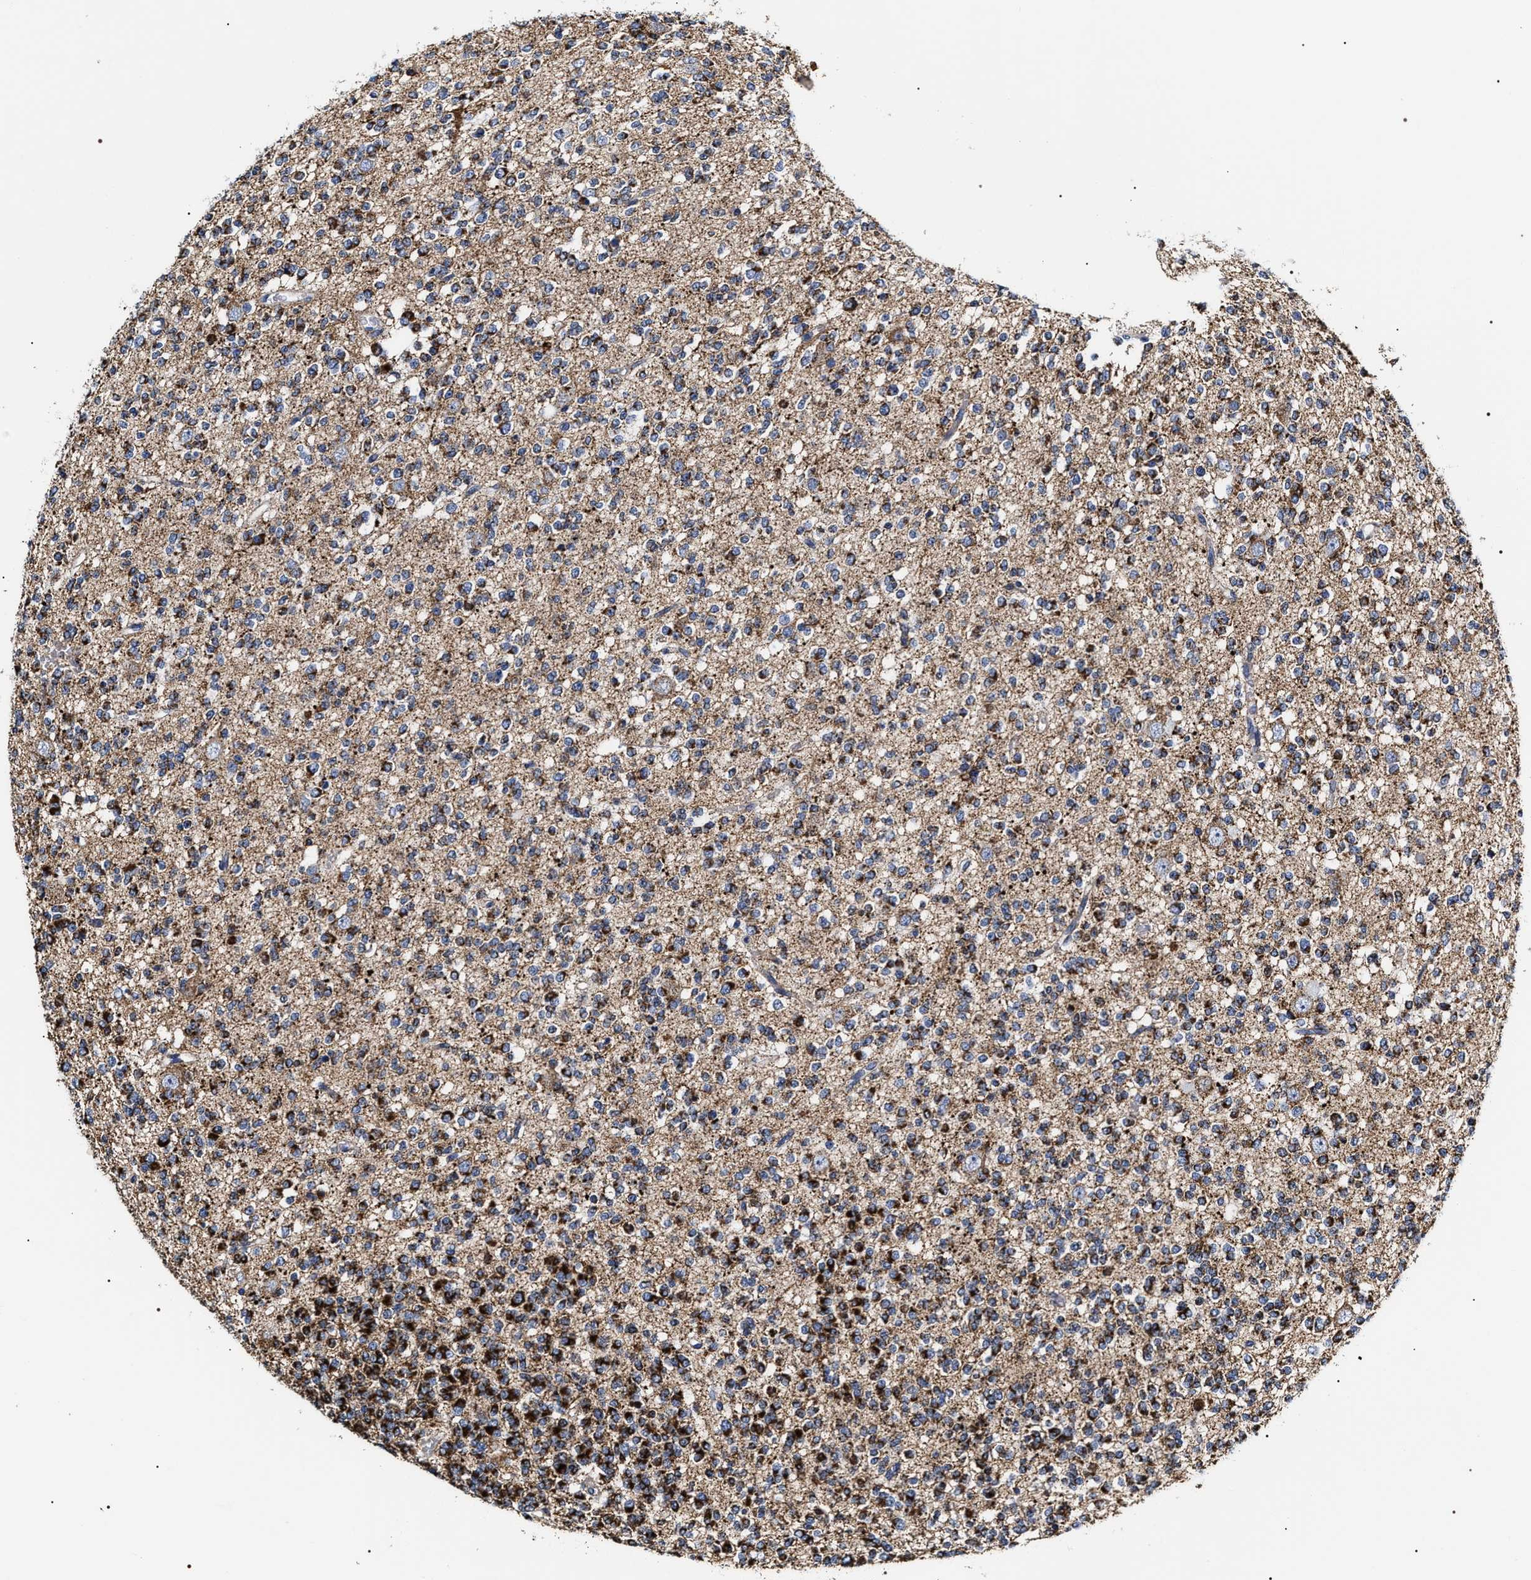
{"staining": {"intensity": "strong", "quantity": ">75%", "location": "cytoplasmic/membranous"}, "tissue": "glioma", "cell_type": "Tumor cells", "image_type": "cancer", "snomed": [{"axis": "morphology", "description": "Glioma, malignant, Low grade"}, {"axis": "topography", "description": "Brain"}], "caption": "Immunohistochemistry (DAB) staining of malignant glioma (low-grade) shows strong cytoplasmic/membranous protein expression in about >75% of tumor cells.", "gene": "COG5", "patient": {"sex": "male", "age": 38}}